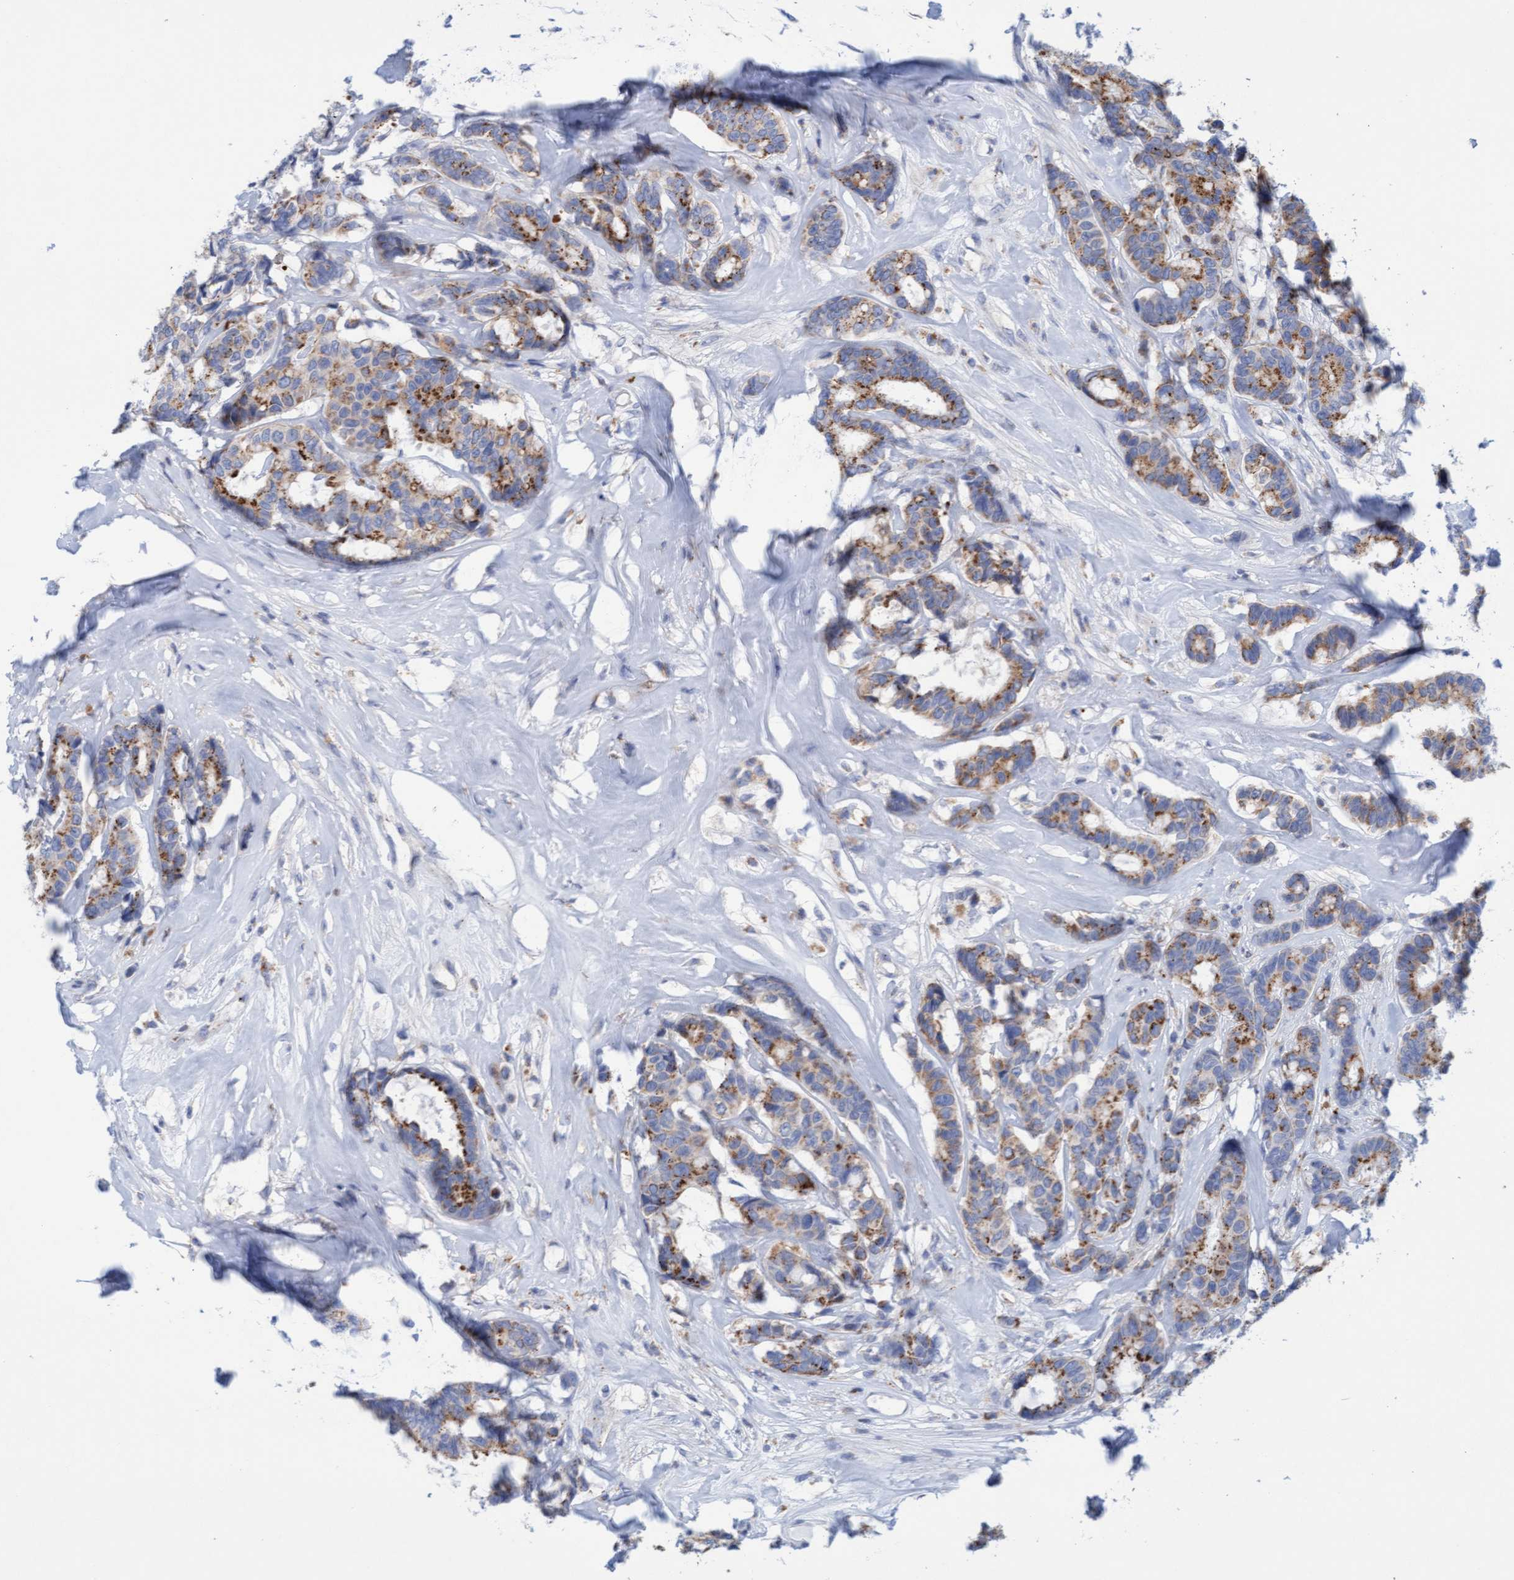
{"staining": {"intensity": "moderate", "quantity": ">75%", "location": "cytoplasmic/membranous"}, "tissue": "breast cancer", "cell_type": "Tumor cells", "image_type": "cancer", "snomed": [{"axis": "morphology", "description": "Duct carcinoma"}, {"axis": "topography", "description": "Breast"}], "caption": "There is medium levels of moderate cytoplasmic/membranous expression in tumor cells of breast cancer, as demonstrated by immunohistochemical staining (brown color).", "gene": "SGSH", "patient": {"sex": "female", "age": 87}}